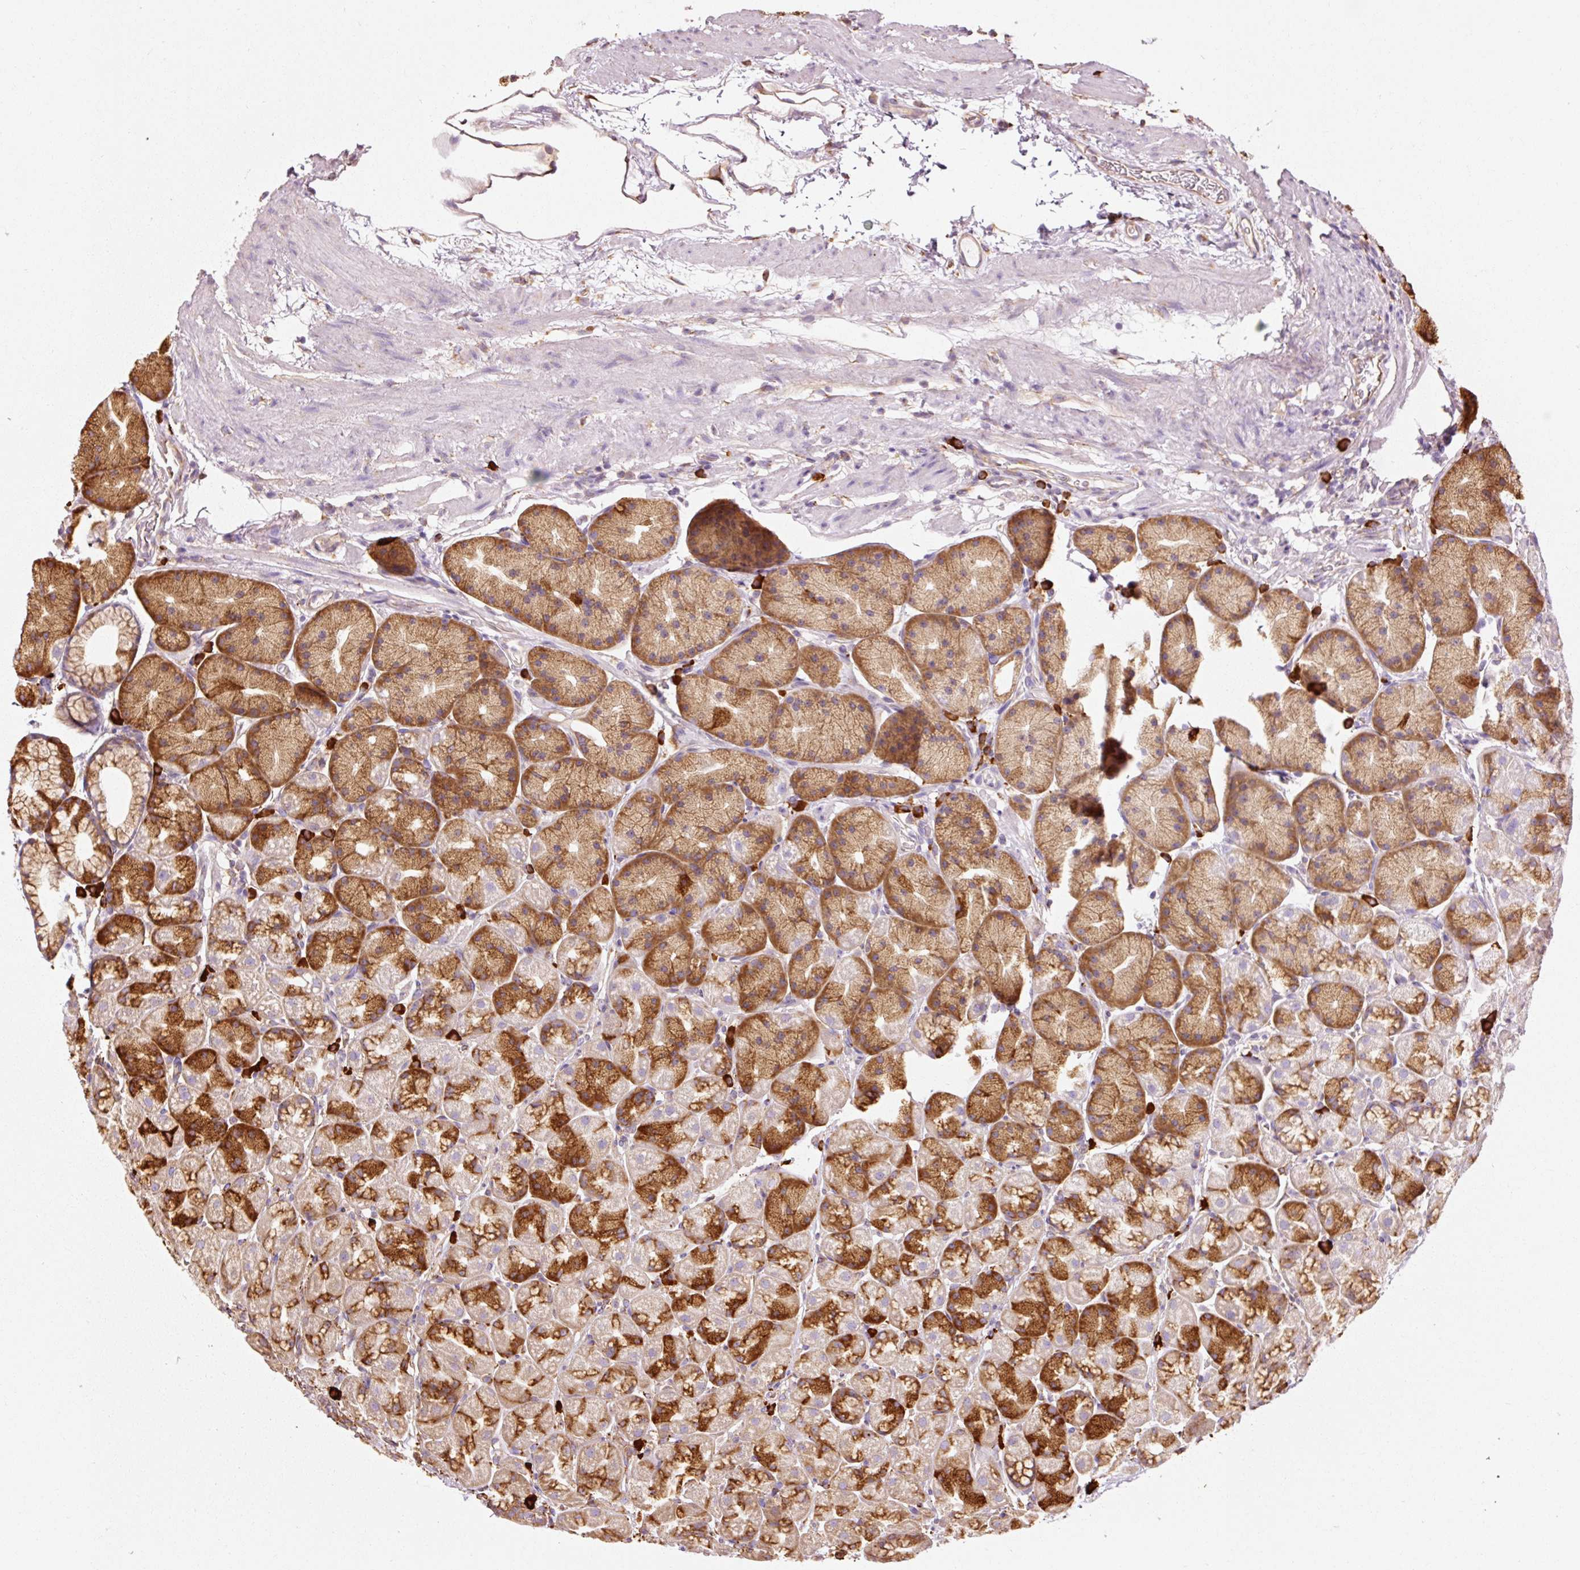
{"staining": {"intensity": "moderate", "quantity": ">75%", "location": "cytoplasmic/membranous"}, "tissue": "stomach", "cell_type": "Glandular cells", "image_type": "normal", "snomed": [{"axis": "morphology", "description": "Normal tissue, NOS"}, {"axis": "topography", "description": "Stomach, lower"}], "caption": "This photomicrograph demonstrates immunohistochemistry (IHC) staining of normal stomach, with medium moderate cytoplasmic/membranous positivity in approximately >75% of glandular cells.", "gene": "ENSG00000256500", "patient": {"sex": "male", "age": 67}}